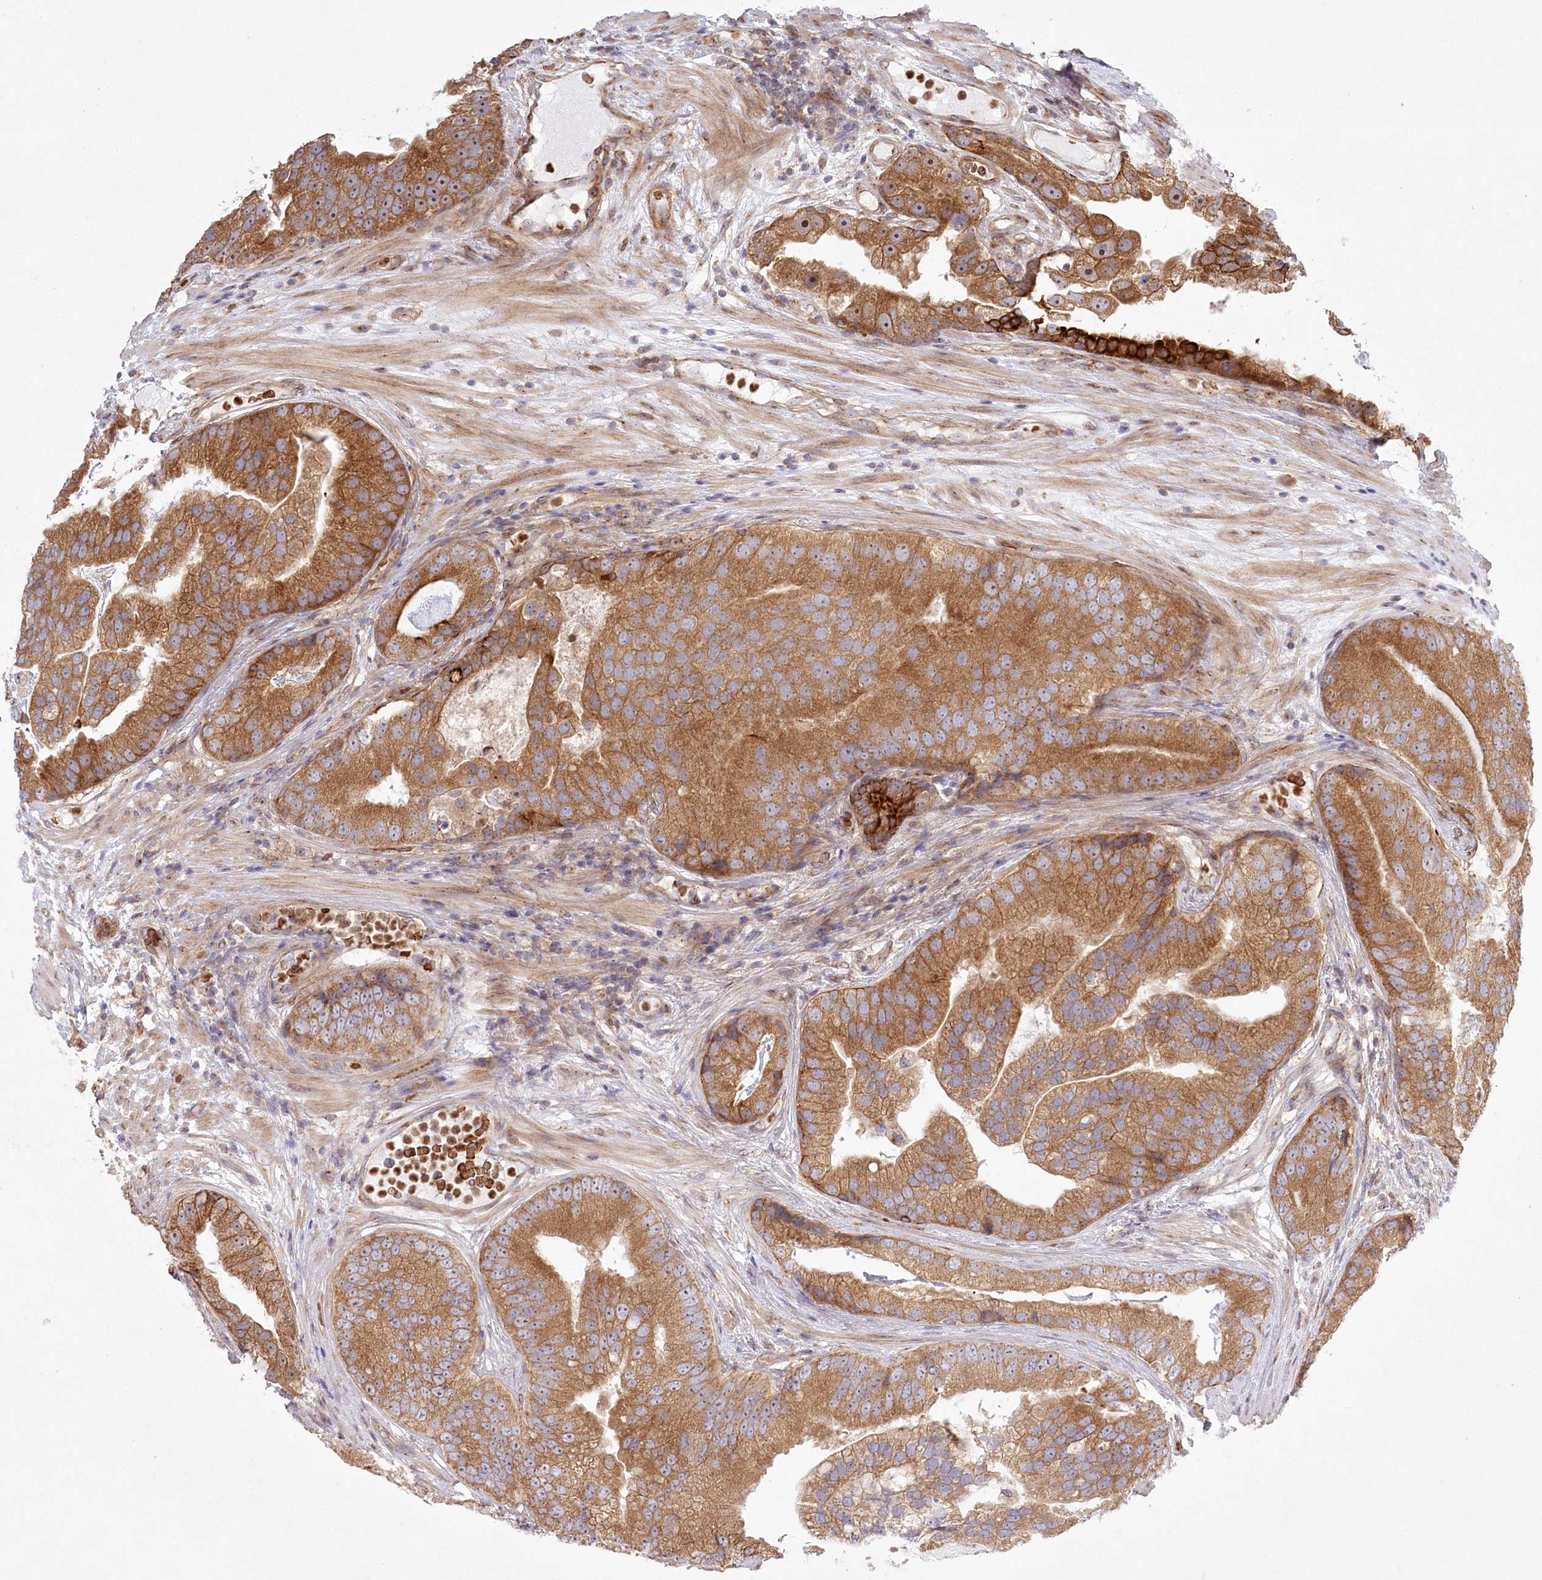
{"staining": {"intensity": "moderate", "quantity": ">75%", "location": "cytoplasmic/membranous,nuclear"}, "tissue": "prostate cancer", "cell_type": "Tumor cells", "image_type": "cancer", "snomed": [{"axis": "morphology", "description": "Adenocarcinoma, High grade"}, {"axis": "topography", "description": "Prostate"}], "caption": "A high-resolution histopathology image shows immunohistochemistry (IHC) staining of prostate cancer (high-grade adenocarcinoma), which exhibits moderate cytoplasmic/membranous and nuclear staining in about >75% of tumor cells.", "gene": "COMMD3", "patient": {"sex": "male", "age": 70}}